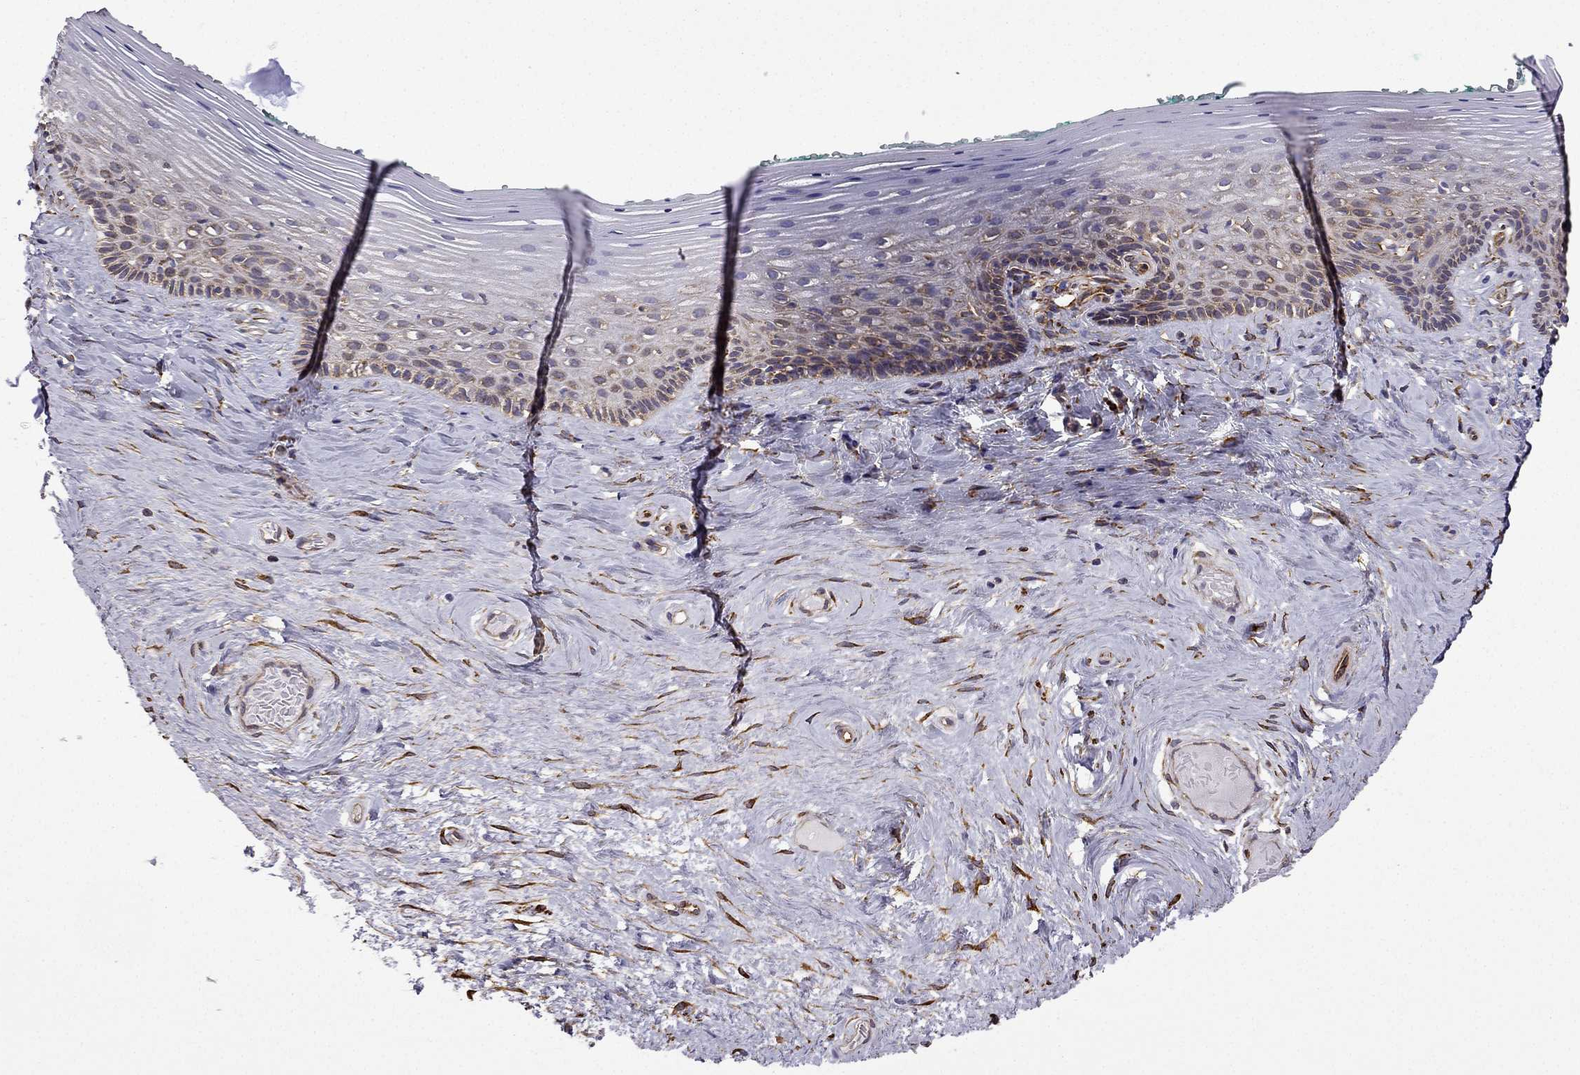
{"staining": {"intensity": "moderate", "quantity": "25%-75%", "location": "cytoplasmic/membranous"}, "tissue": "vagina", "cell_type": "Squamous epithelial cells", "image_type": "normal", "snomed": [{"axis": "morphology", "description": "Normal tissue, NOS"}, {"axis": "topography", "description": "Vagina"}], "caption": "Immunohistochemistry (IHC) (DAB) staining of normal human vagina exhibits moderate cytoplasmic/membranous protein expression in about 25%-75% of squamous epithelial cells.", "gene": "MAP4", "patient": {"sex": "female", "age": 45}}